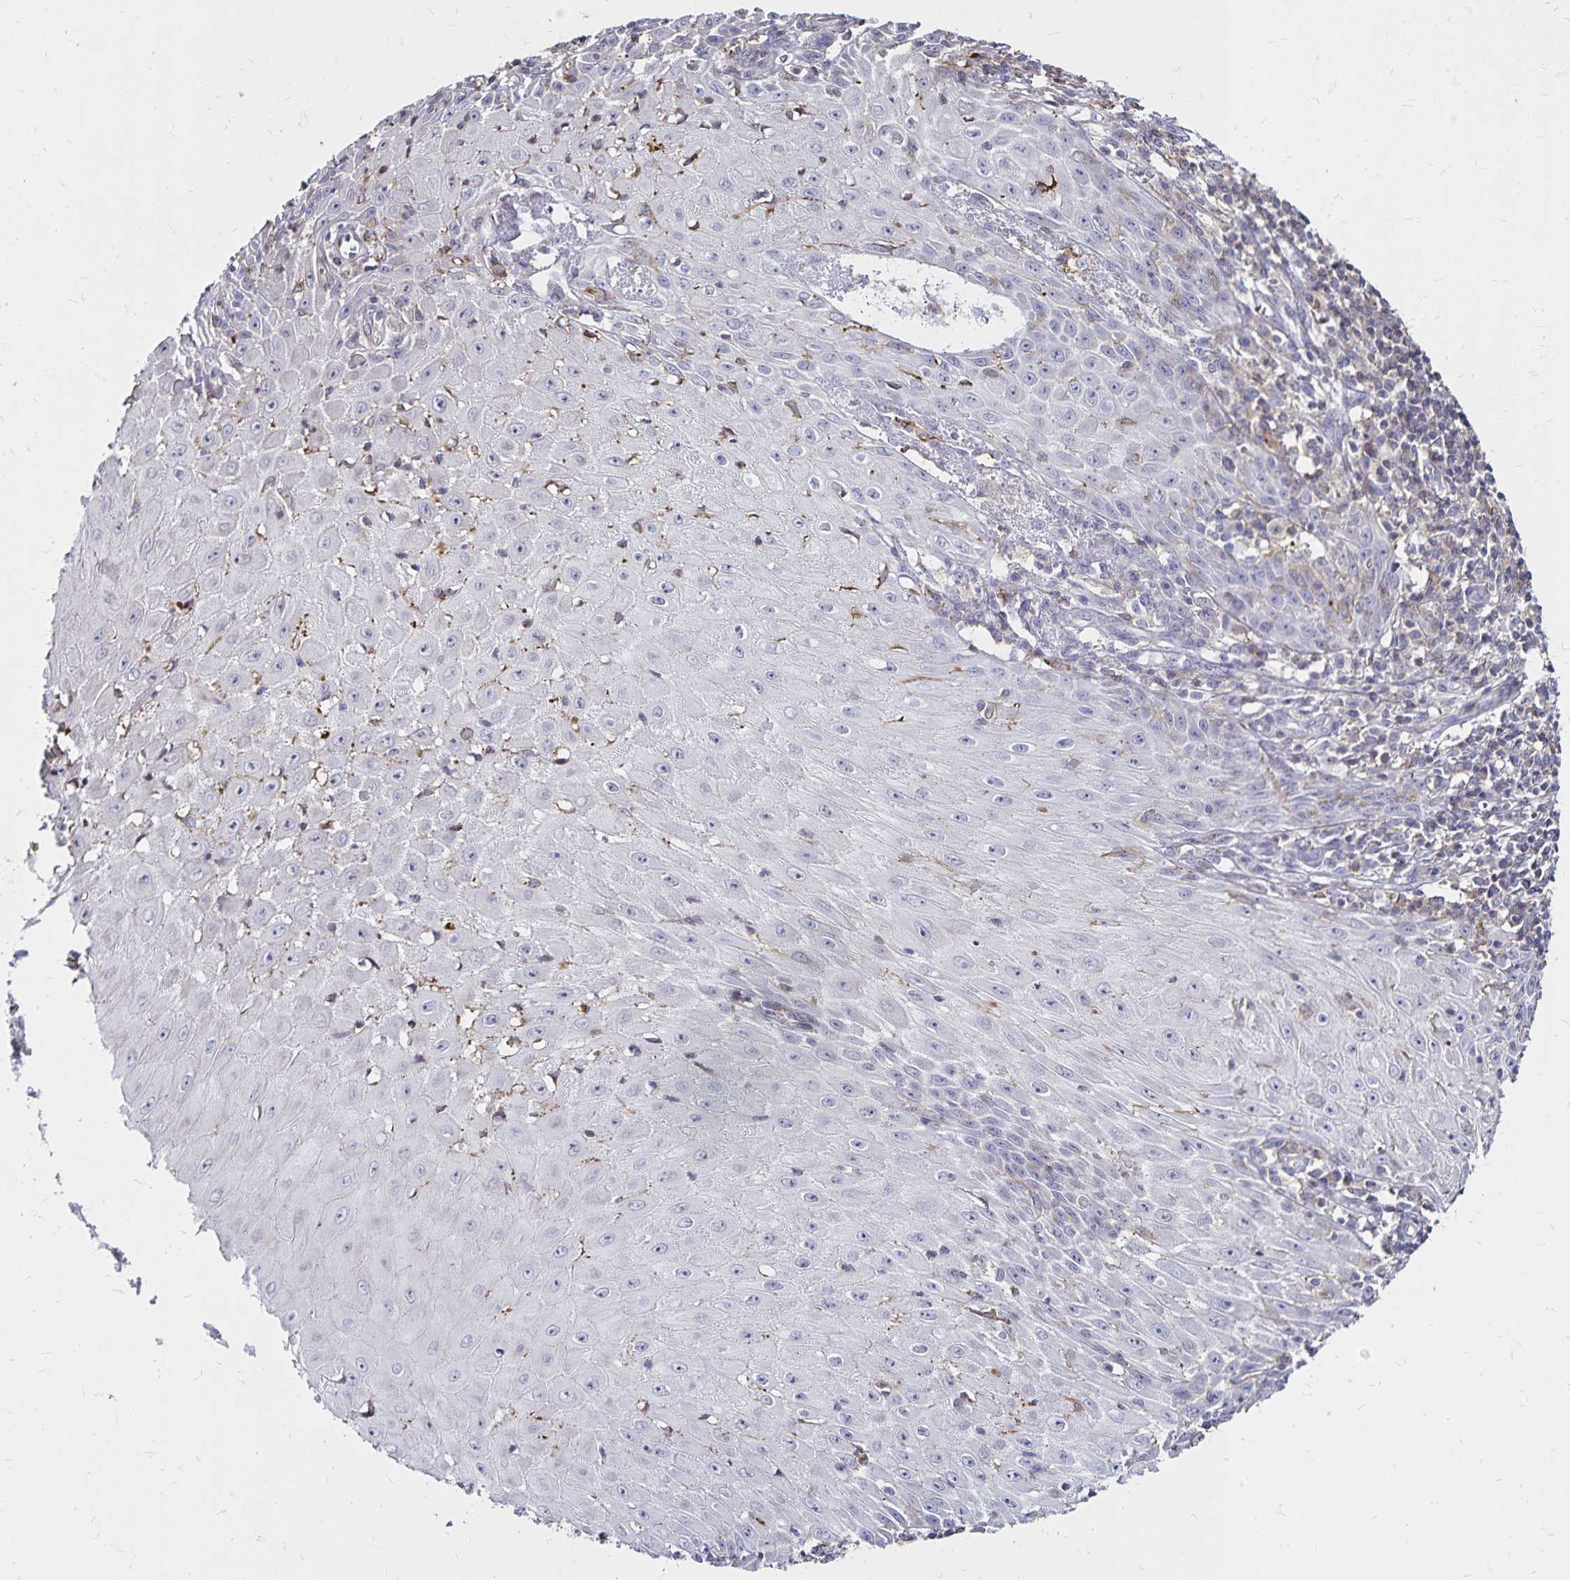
{"staining": {"intensity": "negative", "quantity": "none", "location": "none"}, "tissue": "skin cancer", "cell_type": "Tumor cells", "image_type": "cancer", "snomed": [{"axis": "morphology", "description": "Squamous cell carcinoma, NOS"}, {"axis": "topography", "description": "Skin"}], "caption": "A micrograph of skin cancer (squamous cell carcinoma) stained for a protein exhibits no brown staining in tumor cells.", "gene": "NAGPA", "patient": {"sex": "female", "age": 73}}